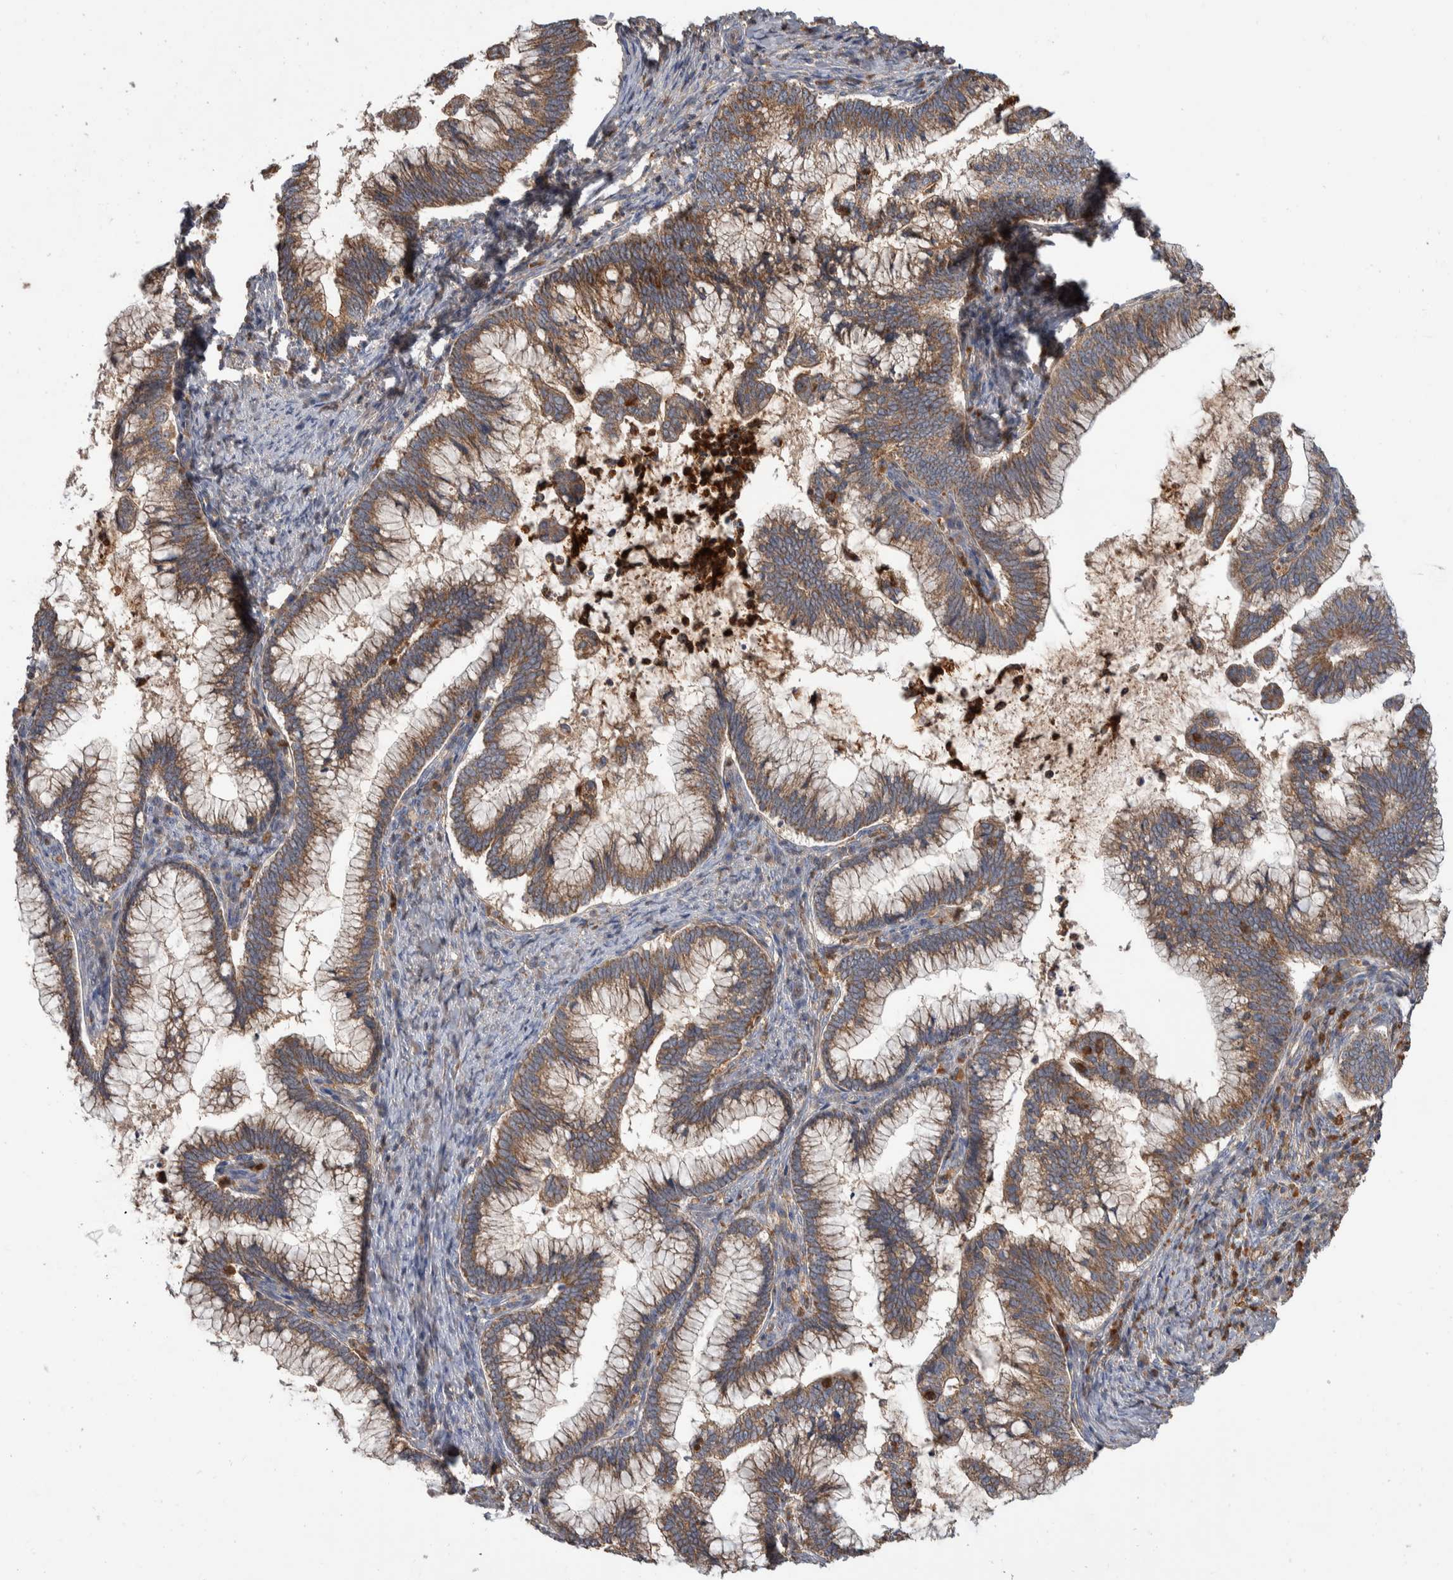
{"staining": {"intensity": "weak", "quantity": ">75%", "location": "cytoplasmic/membranous"}, "tissue": "cervical cancer", "cell_type": "Tumor cells", "image_type": "cancer", "snomed": [{"axis": "morphology", "description": "Adenocarcinoma, NOS"}, {"axis": "topography", "description": "Cervix"}], "caption": "Protein expression analysis of cervical cancer shows weak cytoplasmic/membranous staining in approximately >75% of tumor cells.", "gene": "SDCBP", "patient": {"sex": "female", "age": 36}}